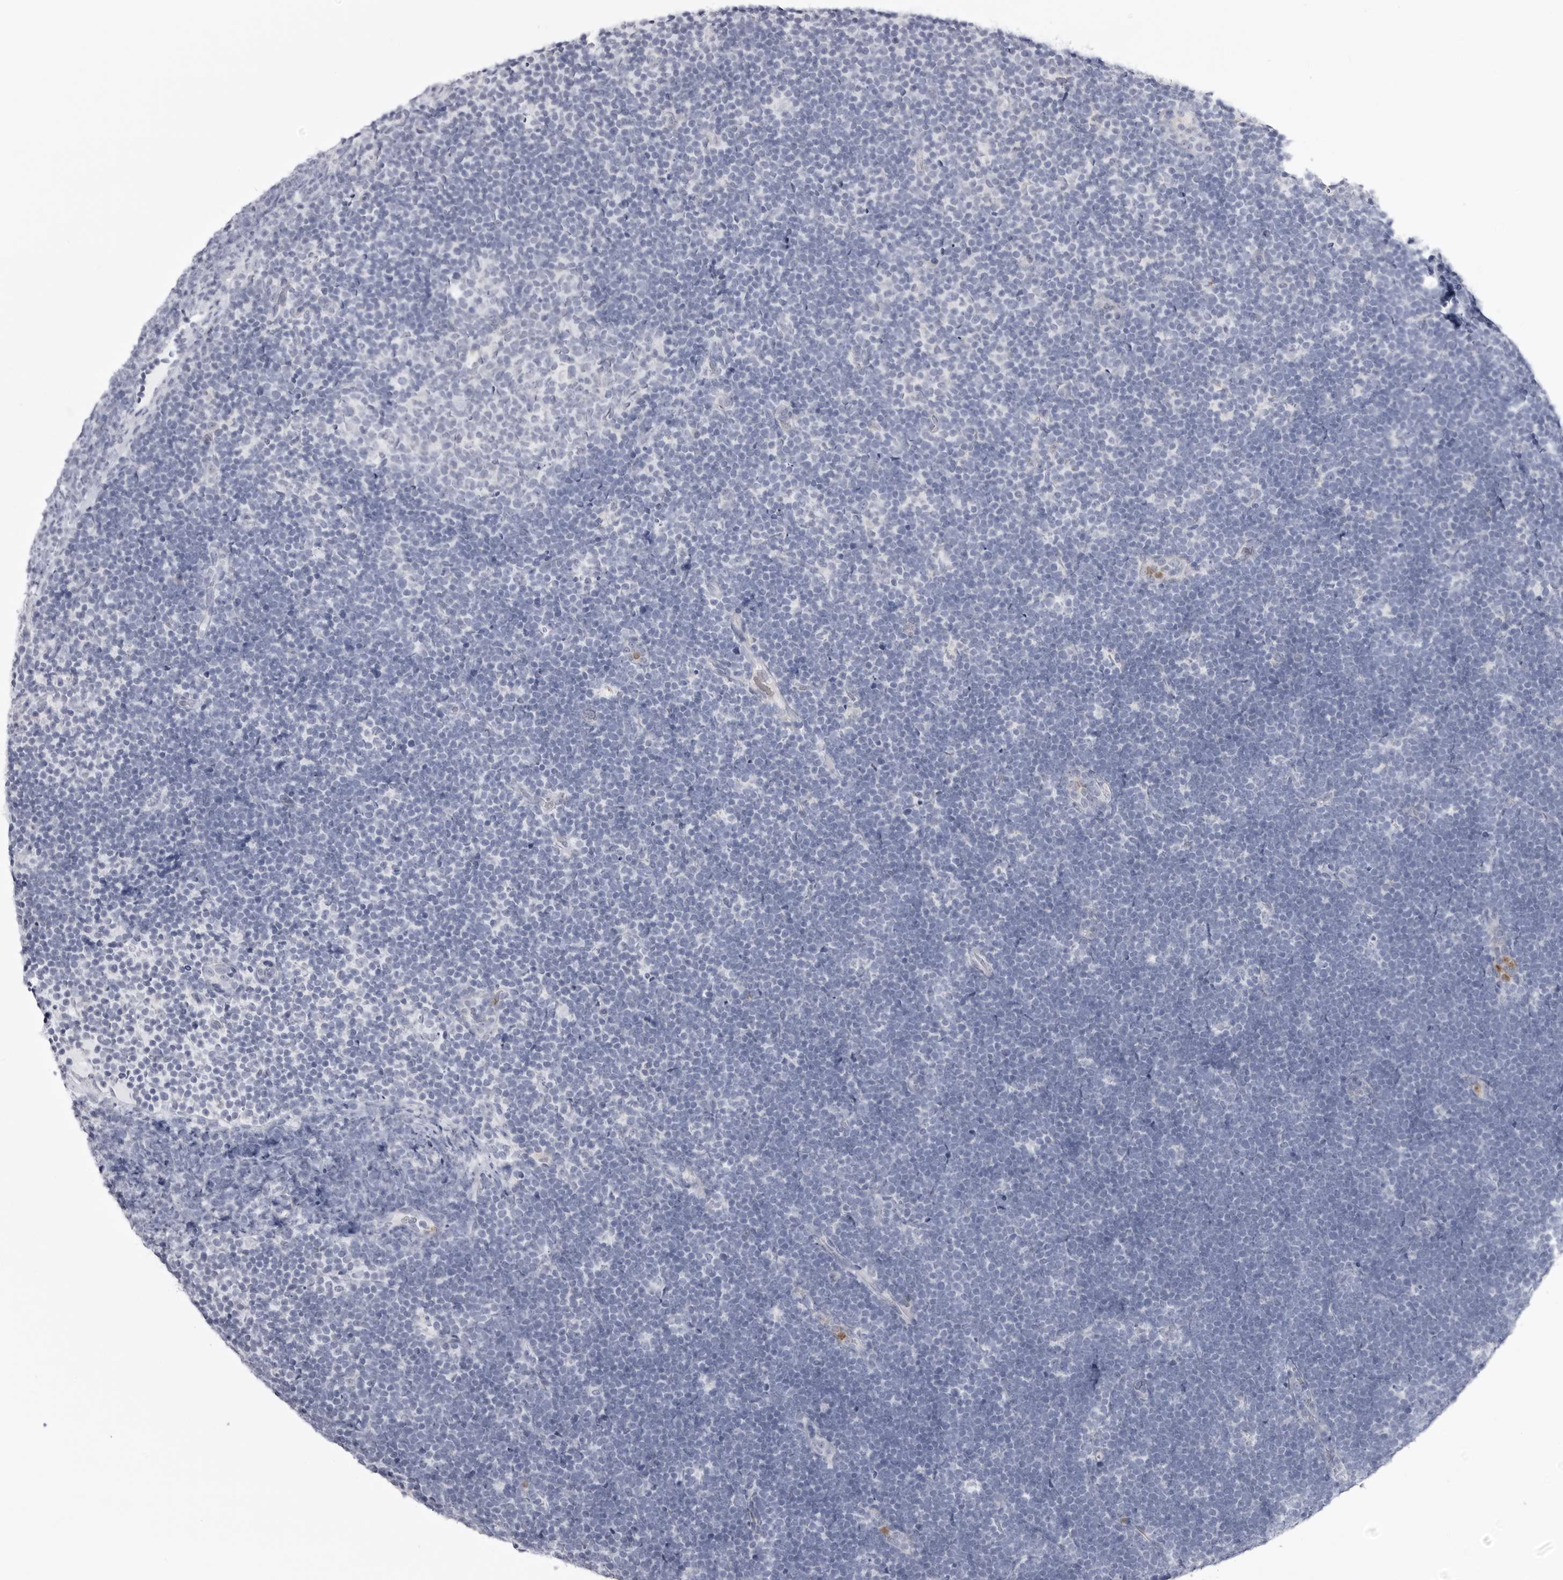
{"staining": {"intensity": "negative", "quantity": "none", "location": "none"}, "tissue": "lymphoma", "cell_type": "Tumor cells", "image_type": "cancer", "snomed": [{"axis": "morphology", "description": "Malignant lymphoma, non-Hodgkin's type, High grade"}, {"axis": "topography", "description": "Lymph node"}], "caption": "Immunohistochemistry image of human lymphoma stained for a protein (brown), which exhibits no positivity in tumor cells.", "gene": "STAP2", "patient": {"sex": "male", "age": 13}}